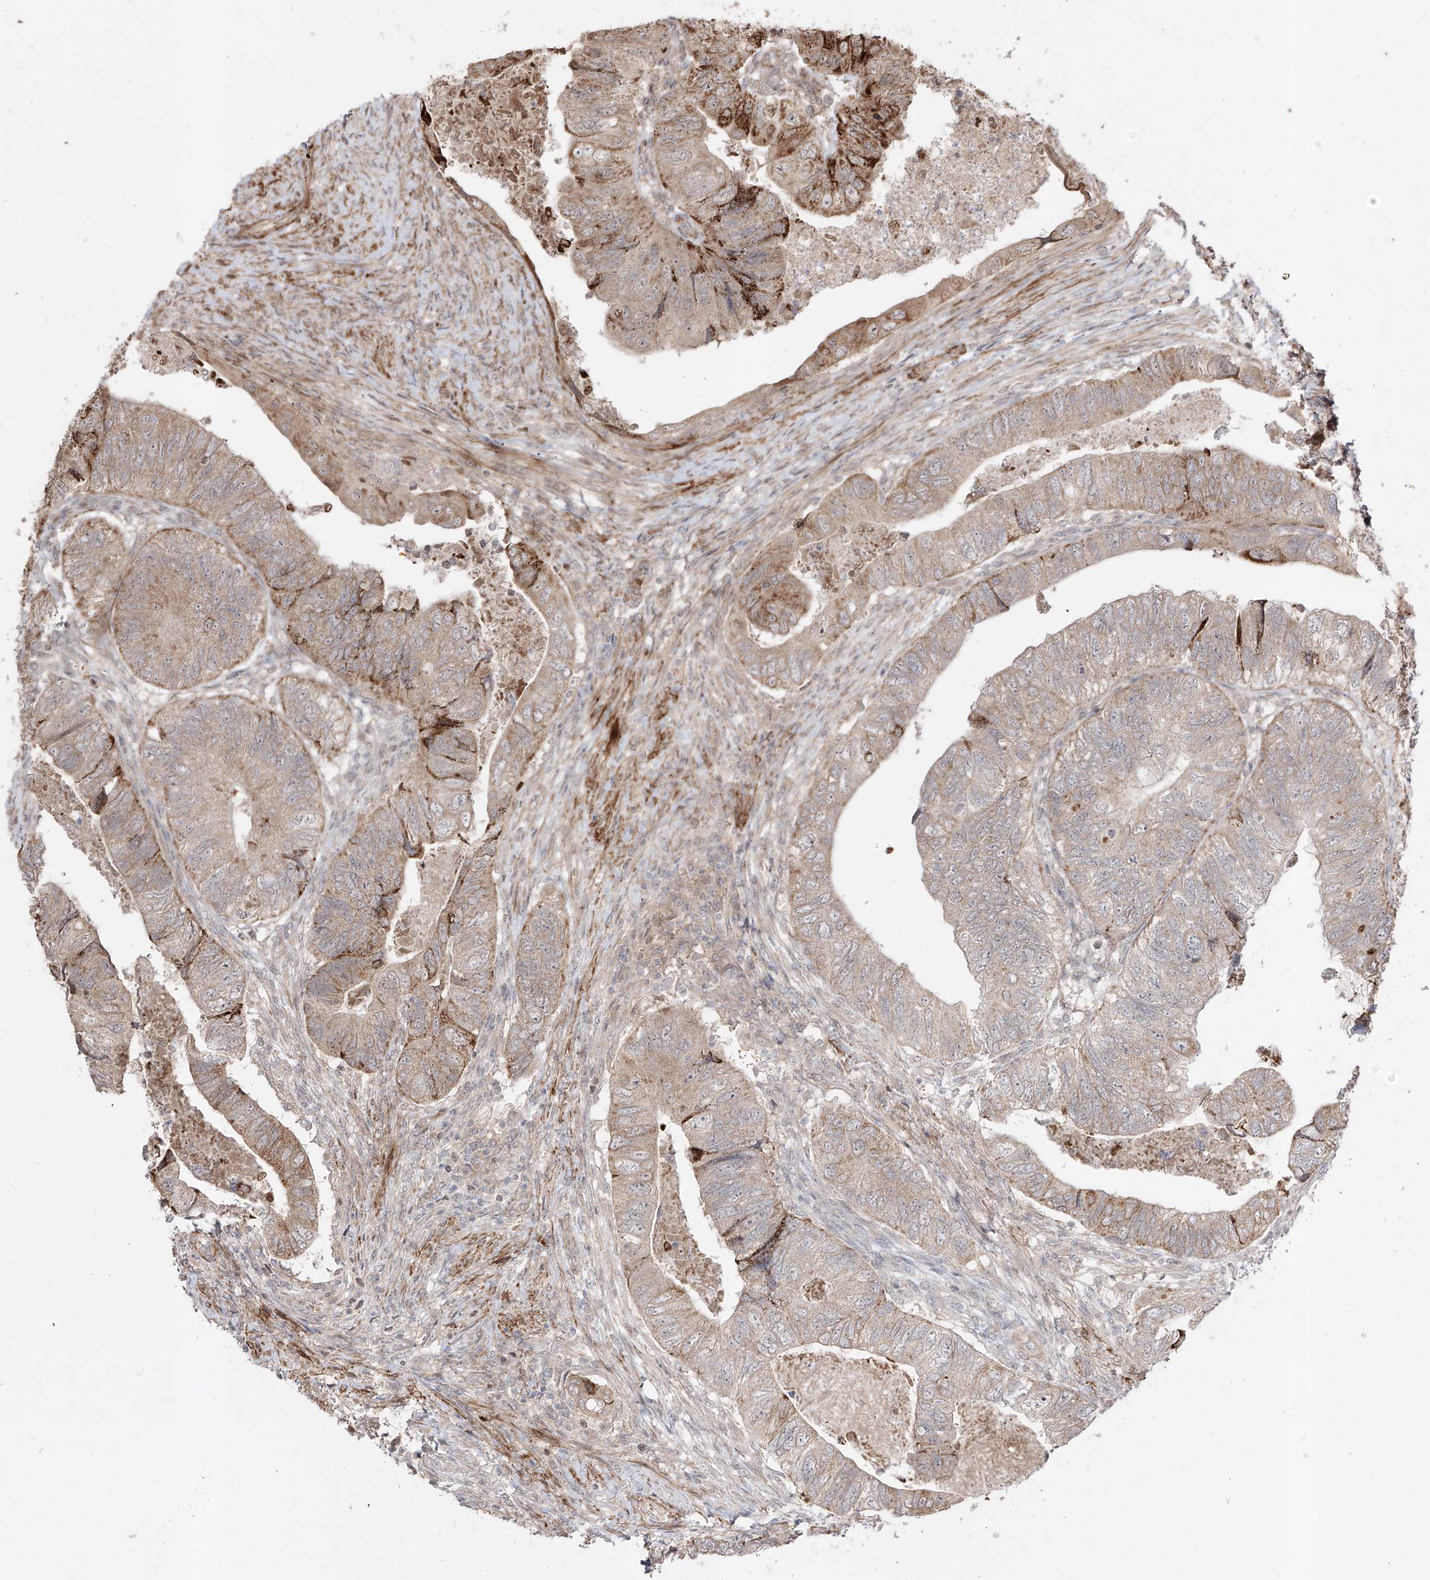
{"staining": {"intensity": "moderate", "quantity": "25%-75%", "location": "cytoplasmic/membranous"}, "tissue": "colorectal cancer", "cell_type": "Tumor cells", "image_type": "cancer", "snomed": [{"axis": "morphology", "description": "Adenocarcinoma, NOS"}, {"axis": "topography", "description": "Rectum"}], "caption": "Brown immunohistochemical staining in human colorectal cancer displays moderate cytoplasmic/membranous positivity in approximately 25%-75% of tumor cells.", "gene": "KDM1B", "patient": {"sex": "male", "age": 63}}